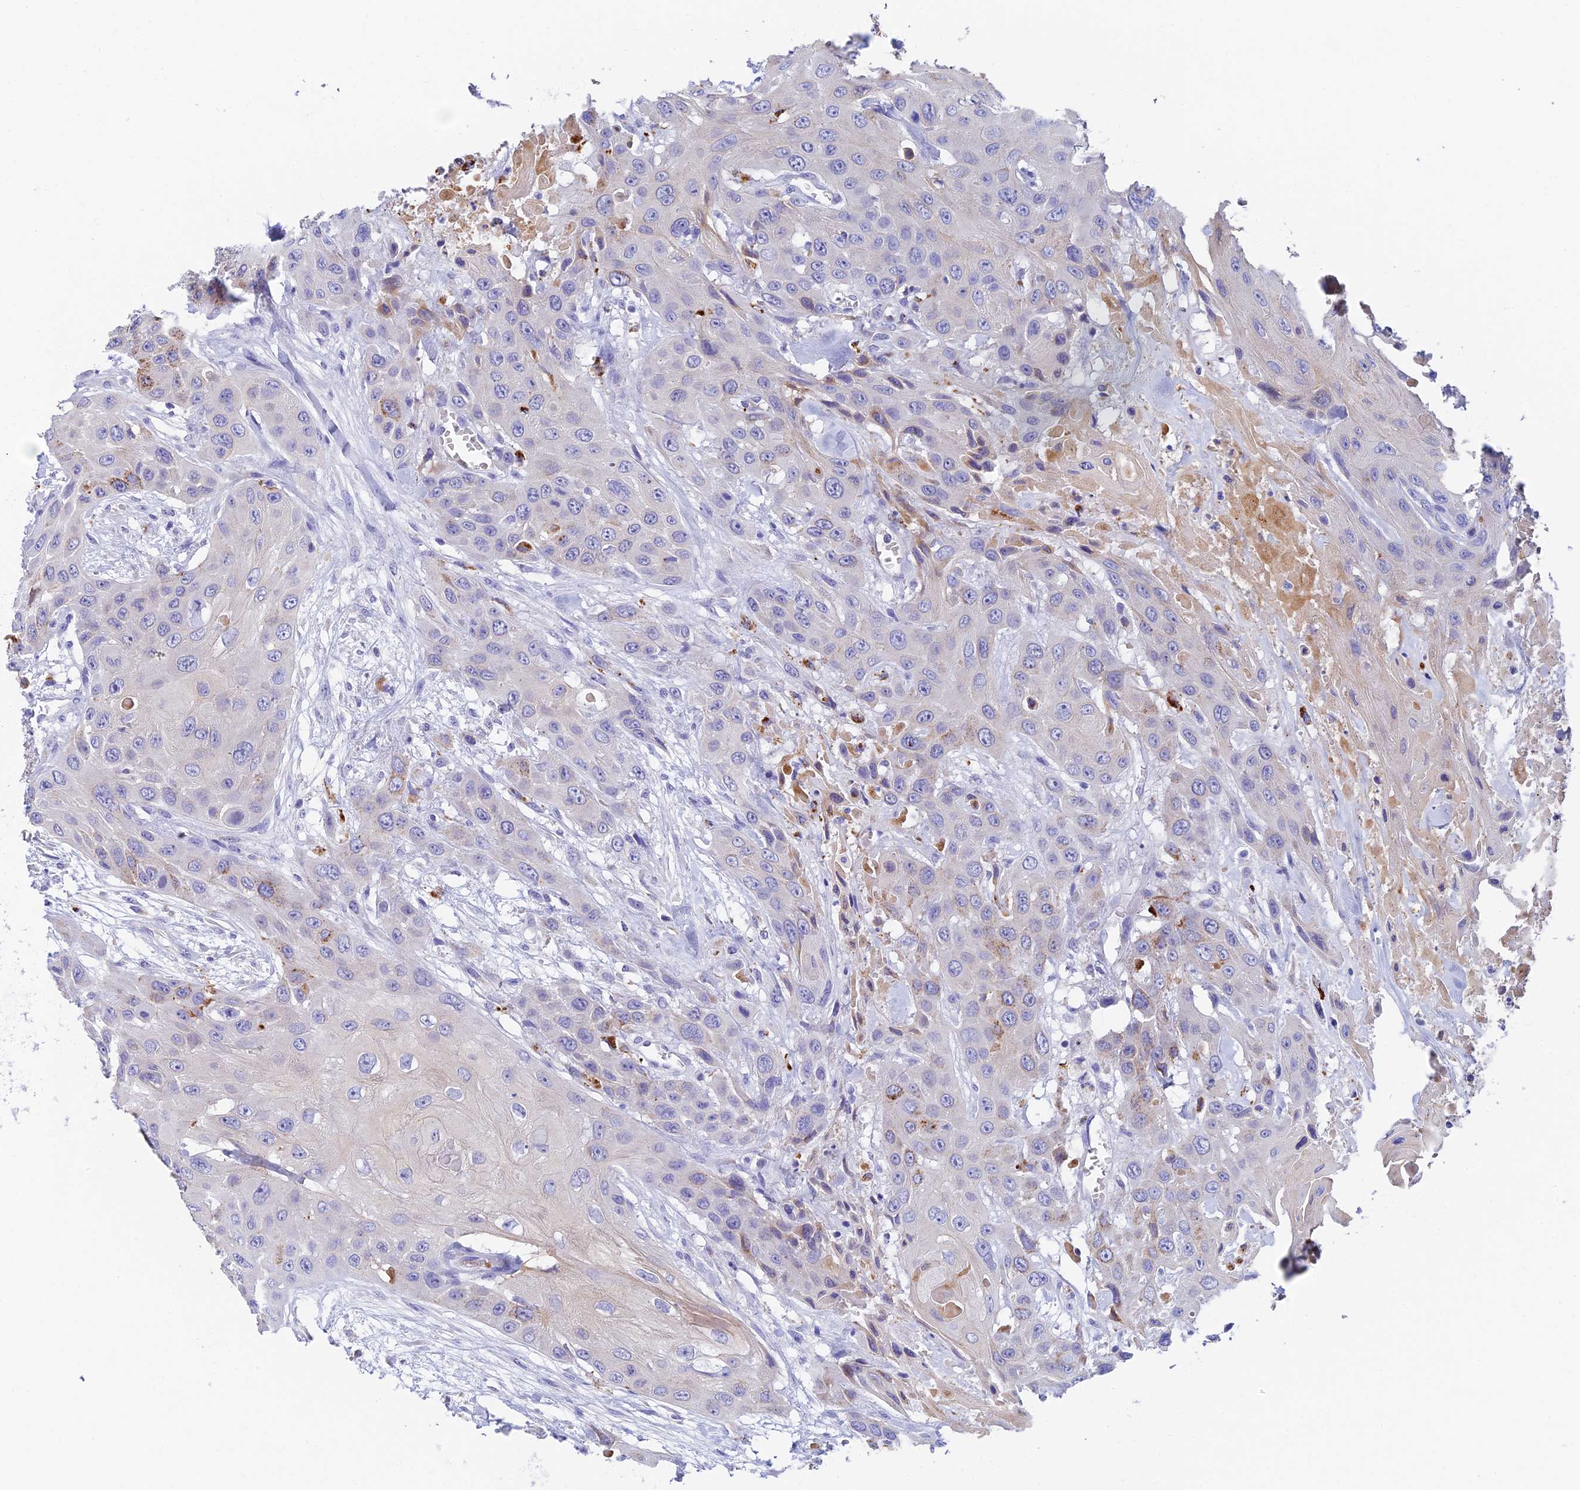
{"staining": {"intensity": "negative", "quantity": "none", "location": "none"}, "tissue": "head and neck cancer", "cell_type": "Tumor cells", "image_type": "cancer", "snomed": [{"axis": "morphology", "description": "Squamous cell carcinoma, NOS"}, {"axis": "topography", "description": "Head-Neck"}], "caption": "Histopathology image shows no protein positivity in tumor cells of head and neck cancer tissue. (Stains: DAB immunohistochemistry (IHC) with hematoxylin counter stain, Microscopy: brightfield microscopy at high magnification).", "gene": "ADAMTS13", "patient": {"sex": "male", "age": 81}}